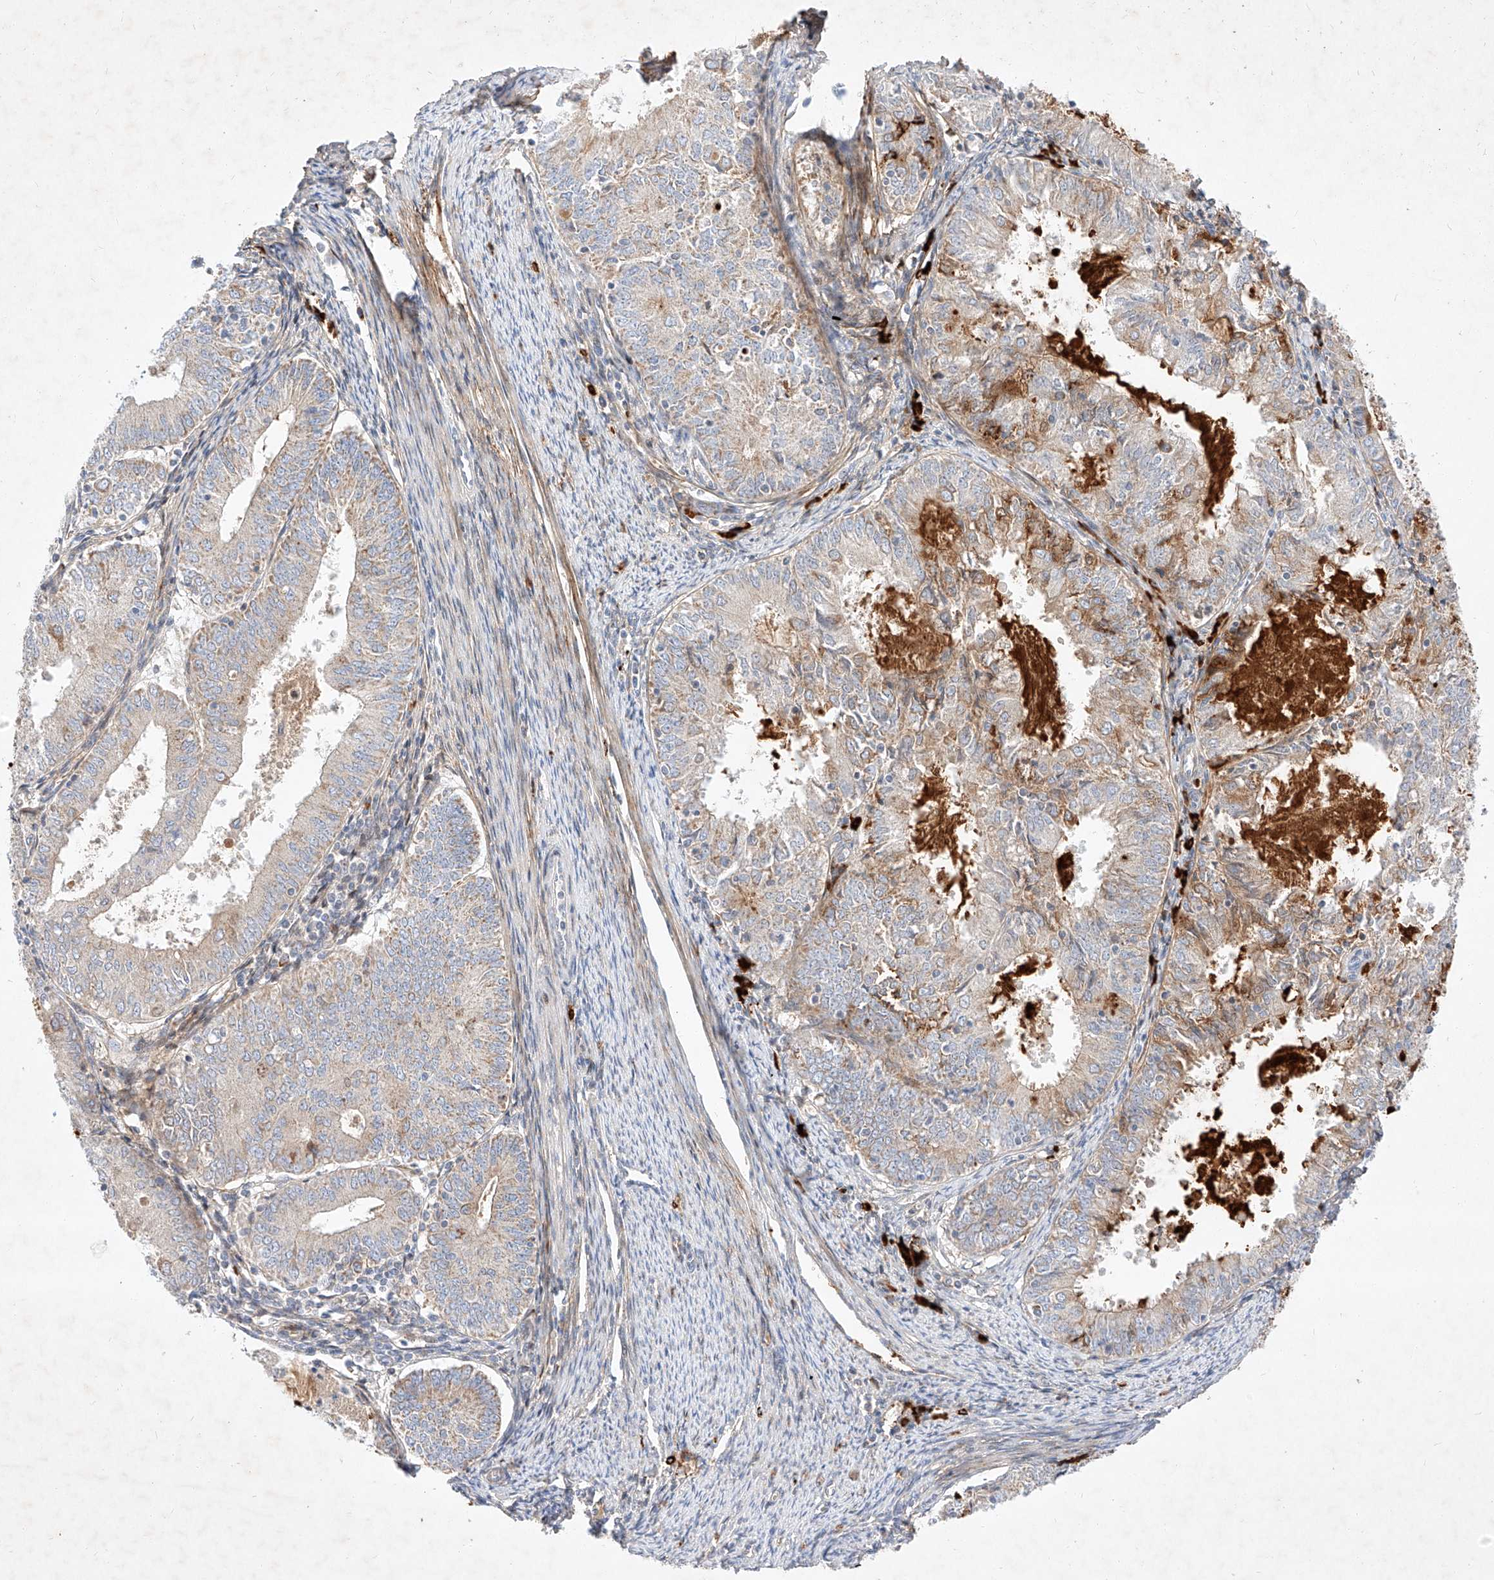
{"staining": {"intensity": "weak", "quantity": "<25%", "location": "cytoplasmic/membranous"}, "tissue": "endometrial cancer", "cell_type": "Tumor cells", "image_type": "cancer", "snomed": [{"axis": "morphology", "description": "Adenocarcinoma, NOS"}, {"axis": "topography", "description": "Endometrium"}], "caption": "An immunohistochemistry micrograph of adenocarcinoma (endometrial) is shown. There is no staining in tumor cells of adenocarcinoma (endometrial).", "gene": "OSGEPL1", "patient": {"sex": "female", "age": 57}}